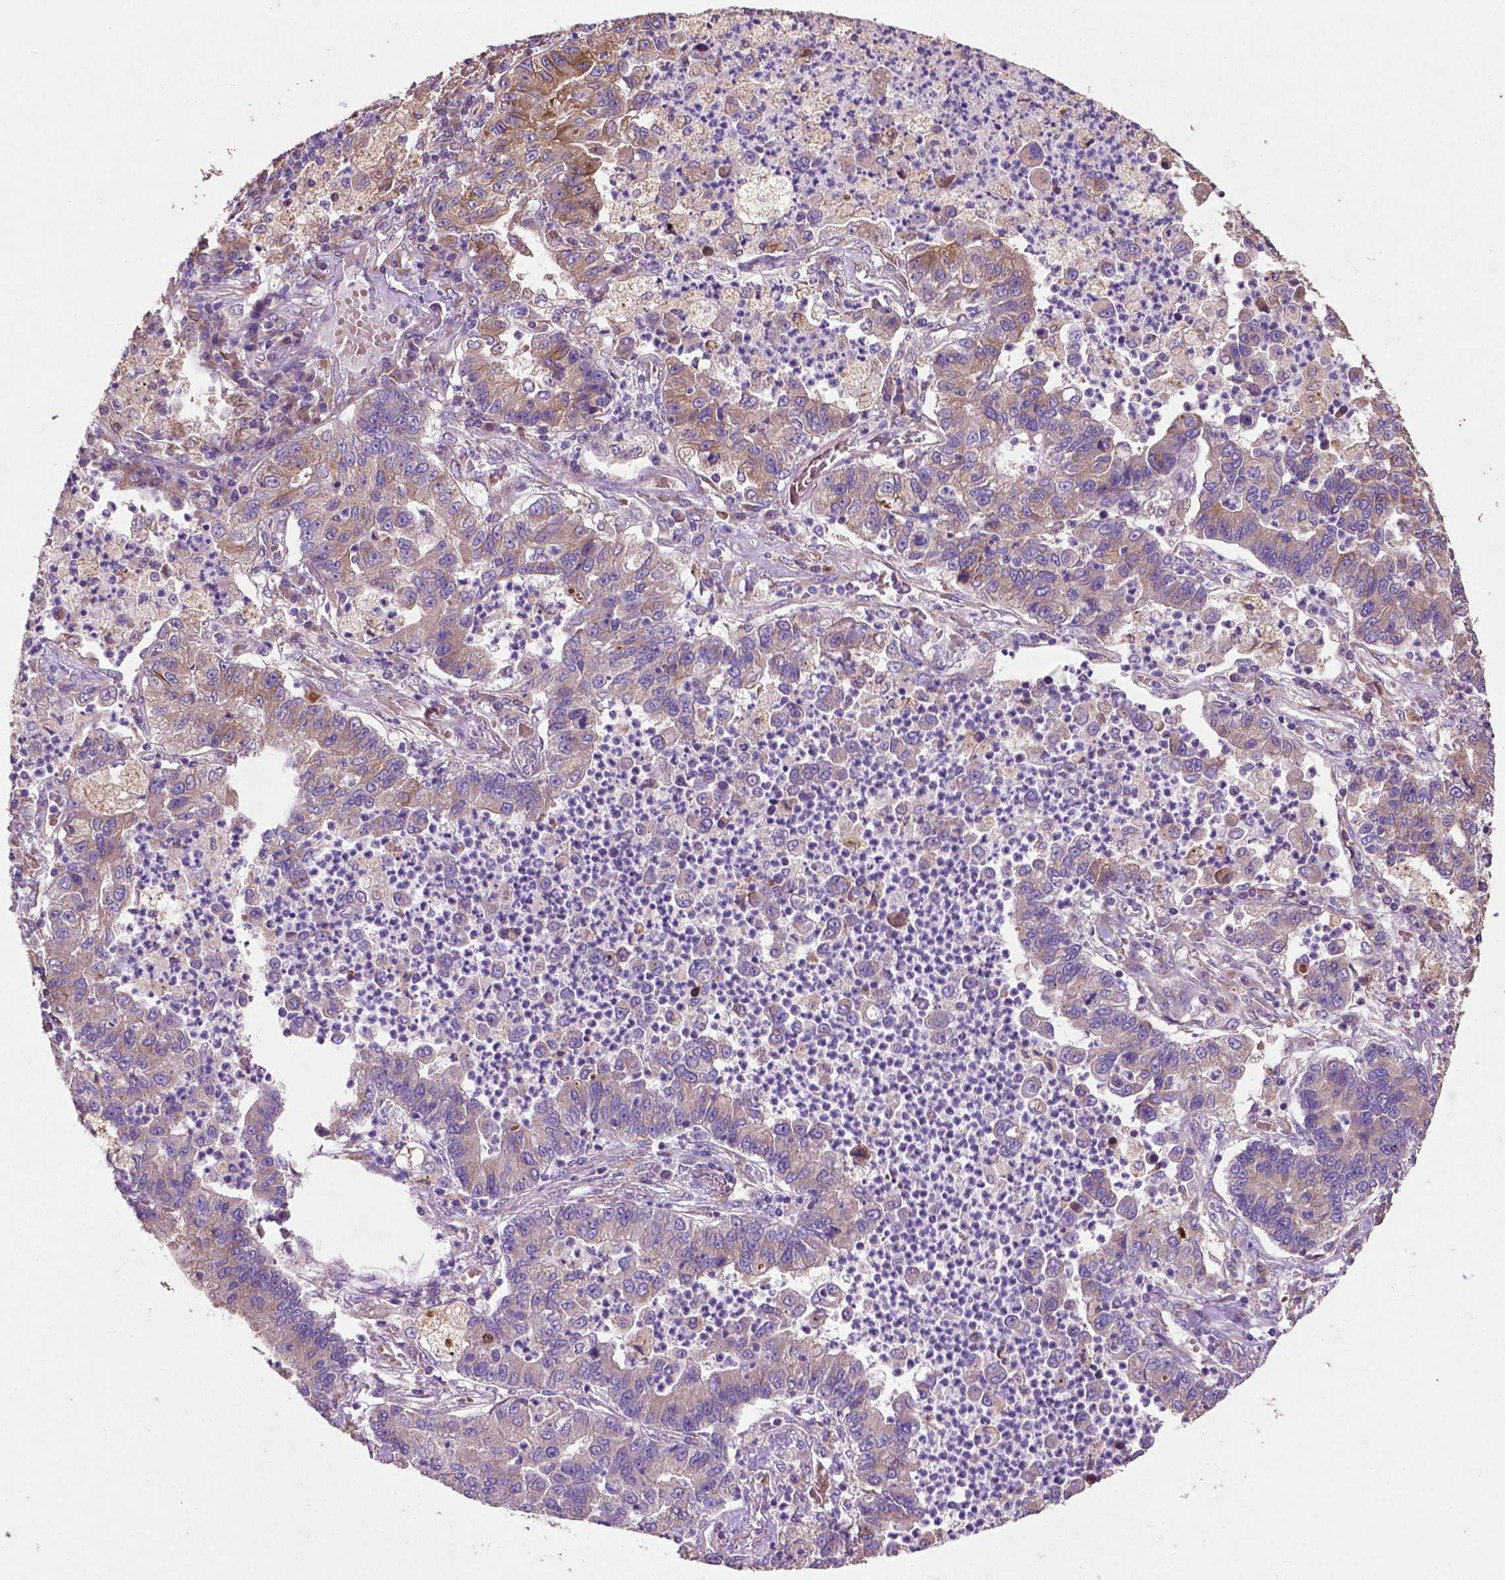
{"staining": {"intensity": "moderate", "quantity": "<25%", "location": "cytoplasmic/membranous"}, "tissue": "lung cancer", "cell_type": "Tumor cells", "image_type": "cancer", "snomed": [{"axis": "morphology", "description": "Adenocarcinoma, NOS"}, {"axis": "topography", "description": "Lung"}], "caption": "Tumor cells reveal low levels of moderate cytoplasmic/membranous staining in approximately <25% of cells in adenocarcinoma (lung).", "gene": "MBTPS1", "patient": {"sex": "female", "age": 57}}